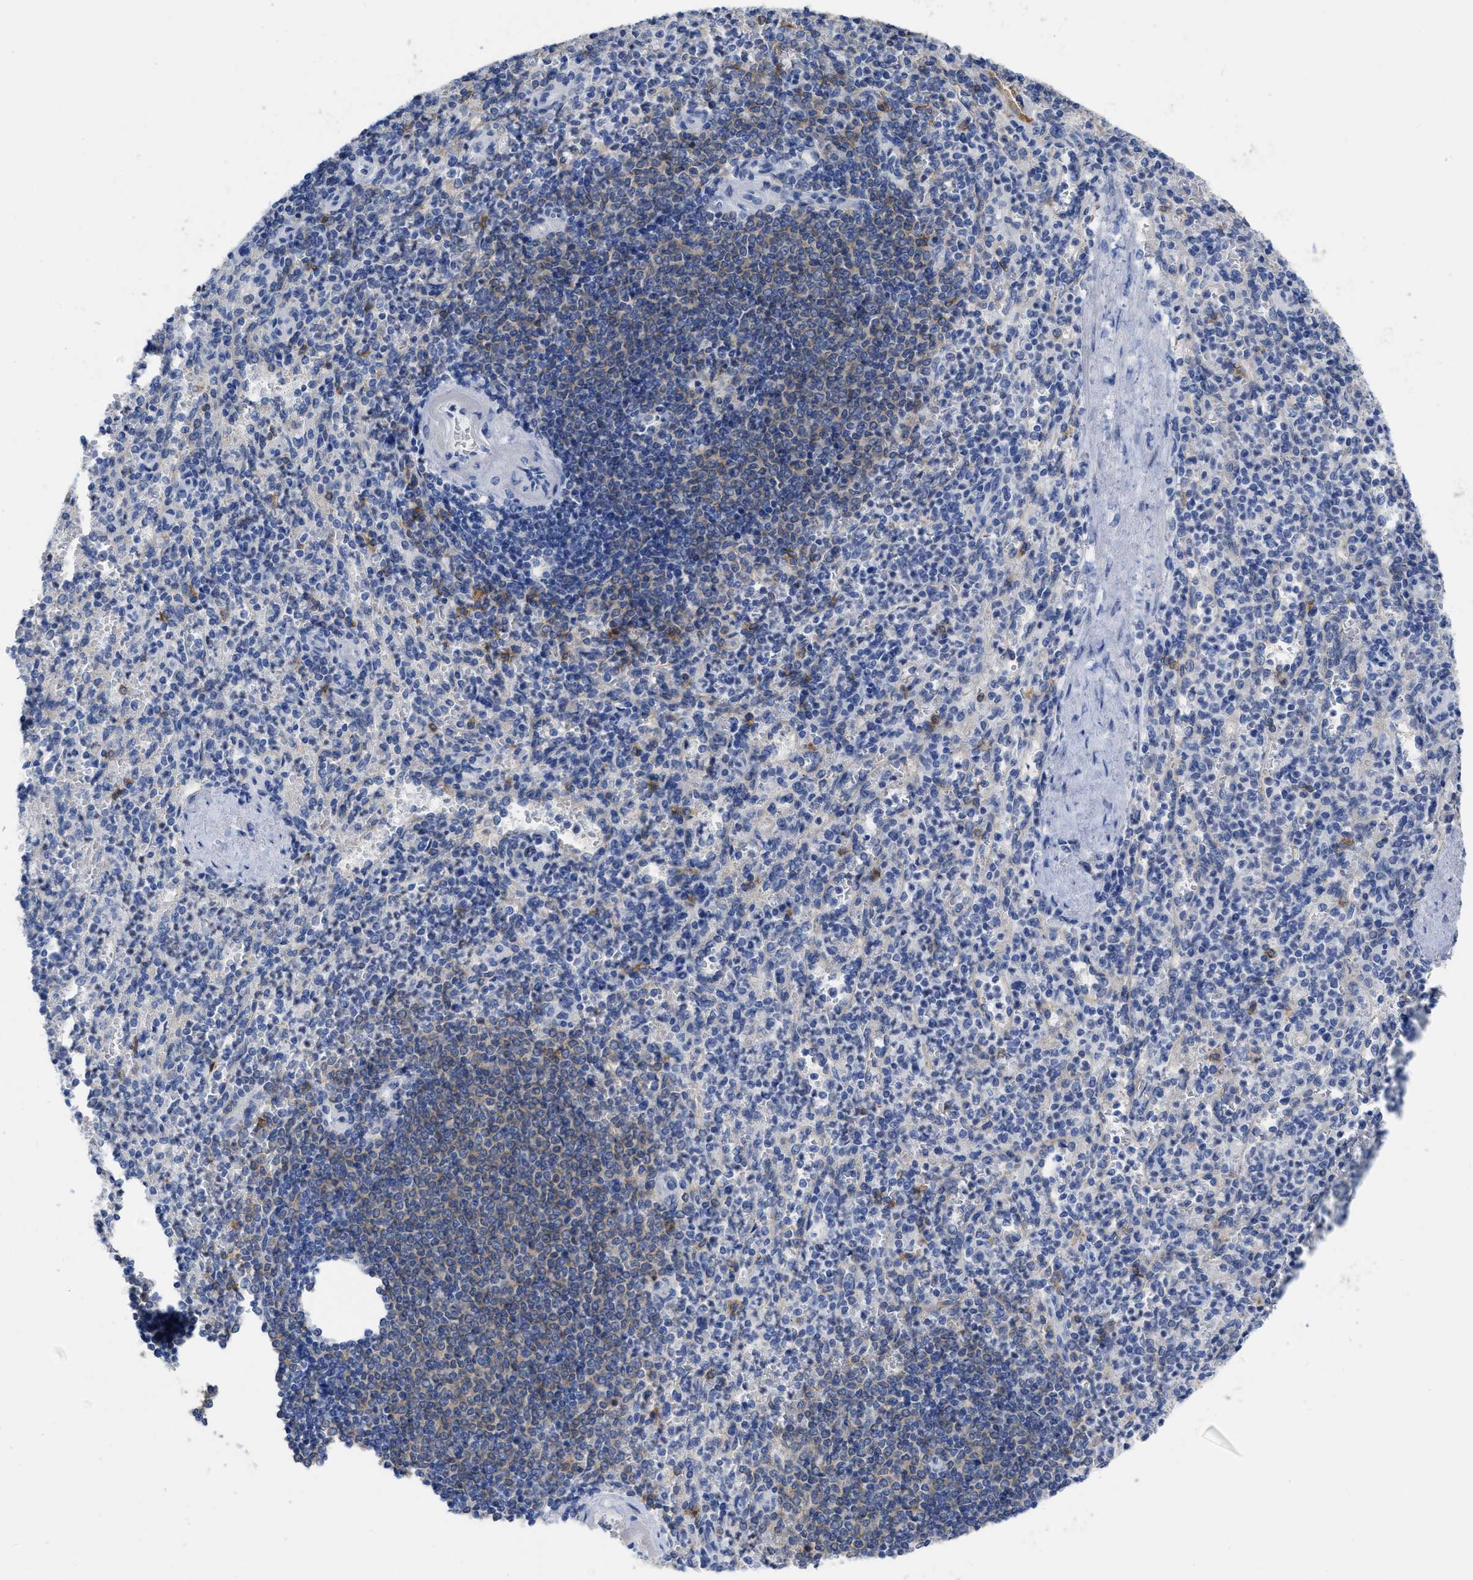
{"staining": {"intensity": "negative", "quantity": "none", "location": "none"}, "tissue": "spleen", "cell_type": "Cells in red pulp", "image_type": "normal", "snomed": [{"axis": "morphology", "description": "Normal tissue, NOS"}, {"axis": "topography", "description": "Spleen"}], "caption": "Immunohistochemistry of benign spleen displays no expression in cells in red pulp.", "gene": "ACKR1", "patient": {"sex": "female", "age": 74}}